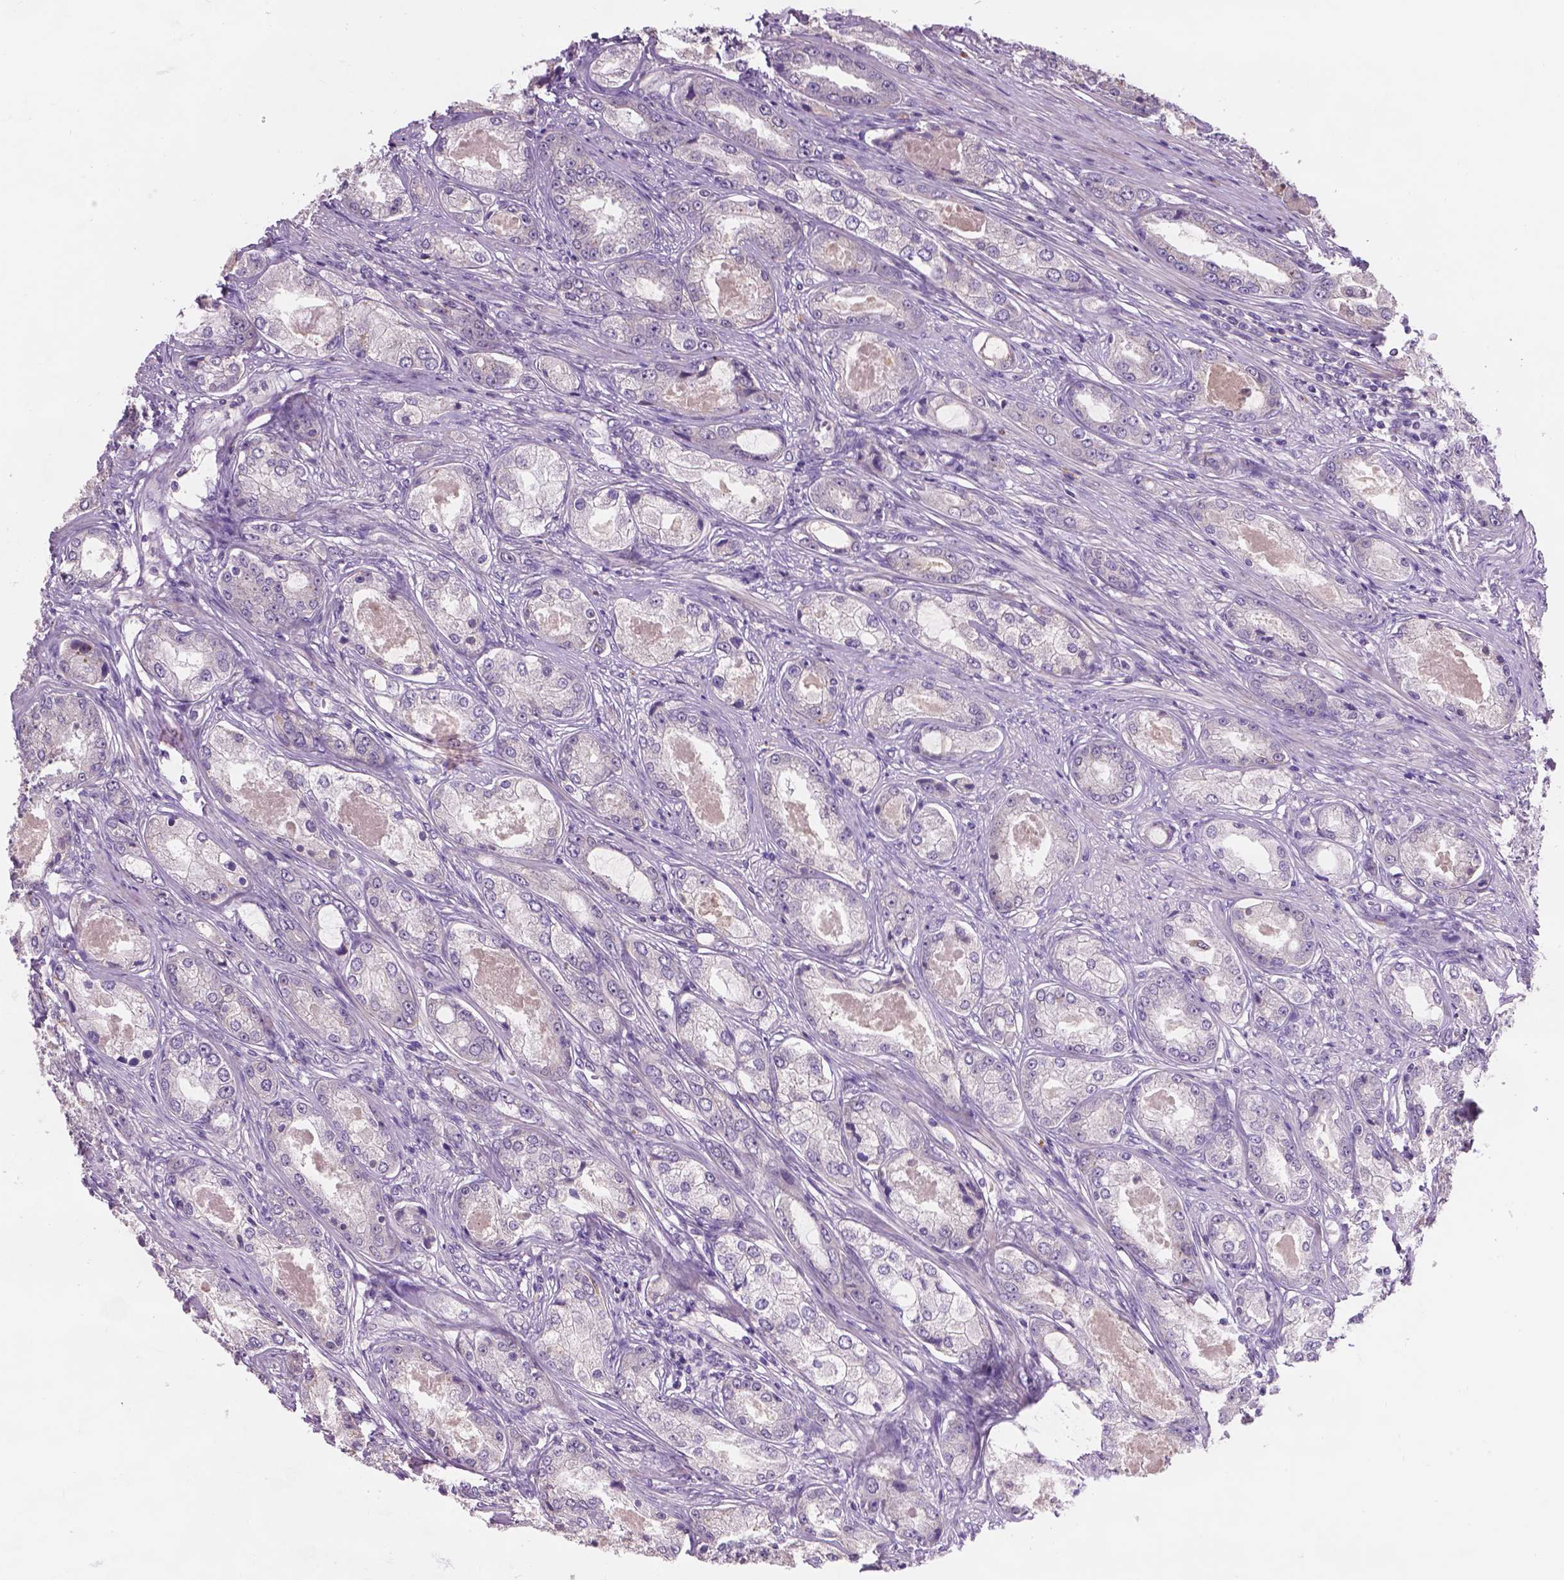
{"staining": {"intensity": "negative", "quantity": "none", "location": "none"}, "tissue": "prostate cancer", "cell_type": "Tumor cells", "image_type": "cancer", "snomed": [{"axis": "morphology", "description": "Adenocarcinoma, Low grade"}, {"axis": "topography", "description": "Prostate"}], "caption": "Micrograph shows no protein positivity in tumor cells of prostate low-grade adenocarcinoma tissue. The staining was performed using DAB to visualize the protein expression in brown, while the nuclei were stained in blue with hematoxylin (Magnification: 20x).", "gene": "GXYLT2", "patient": {"sex": "male", "age": 68}}